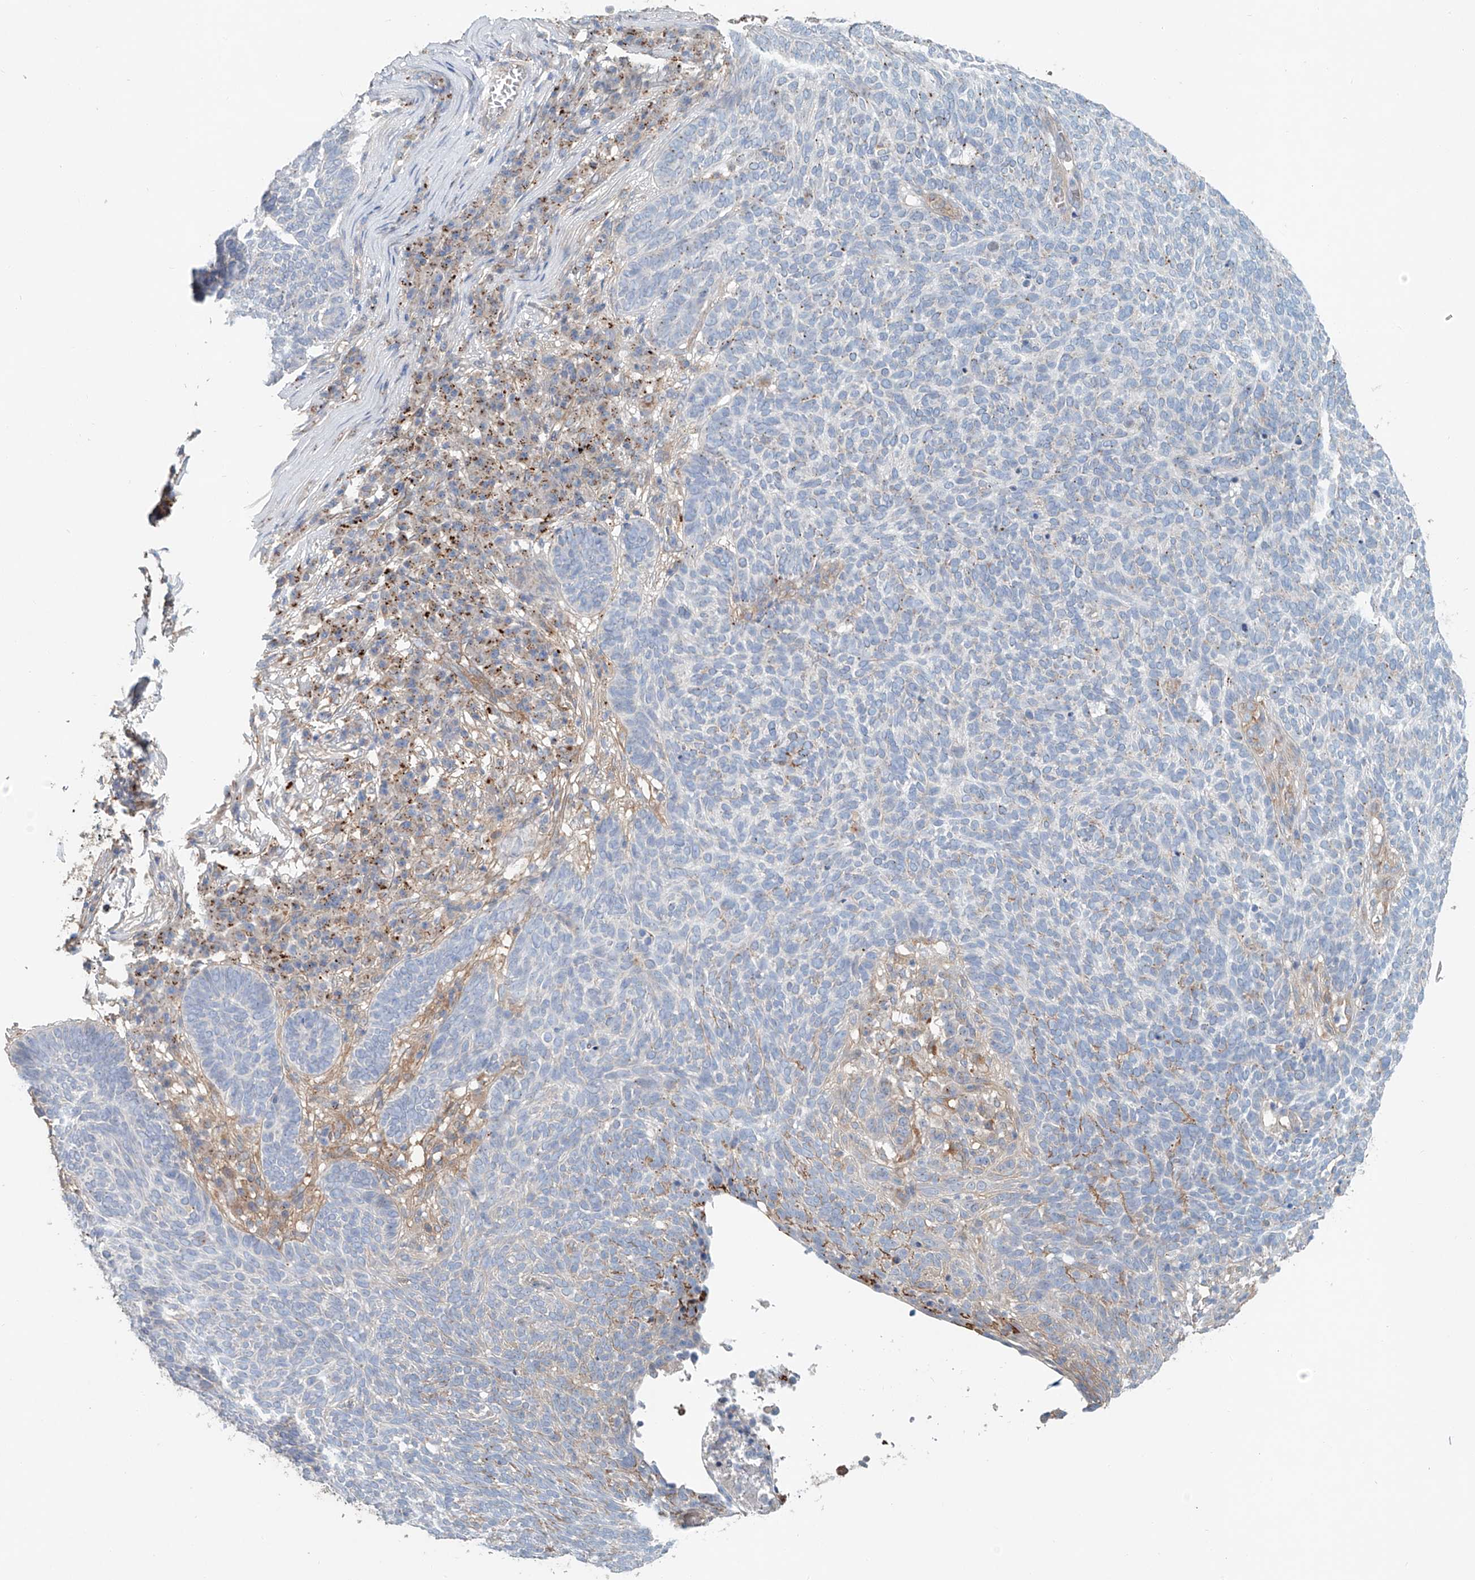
{"staining": {"intensity": "negative", "quantity": "none", "location": "none"}, "tissue": "skin cancer", "cell_type": "Tumor cells", "image_type": "cancer", "snomed": [{"axis": "morphology", "description": "Squamous cell carcinoma, NOS"}, {"axis": "topography", "description": "Skin"}], "caption": "The photomicrograph reveals no staining of tumor cells in squamous cell carcinoma (skin).", "gene": "TRIM47", "patient": {"sex": "female", "age": 90}}